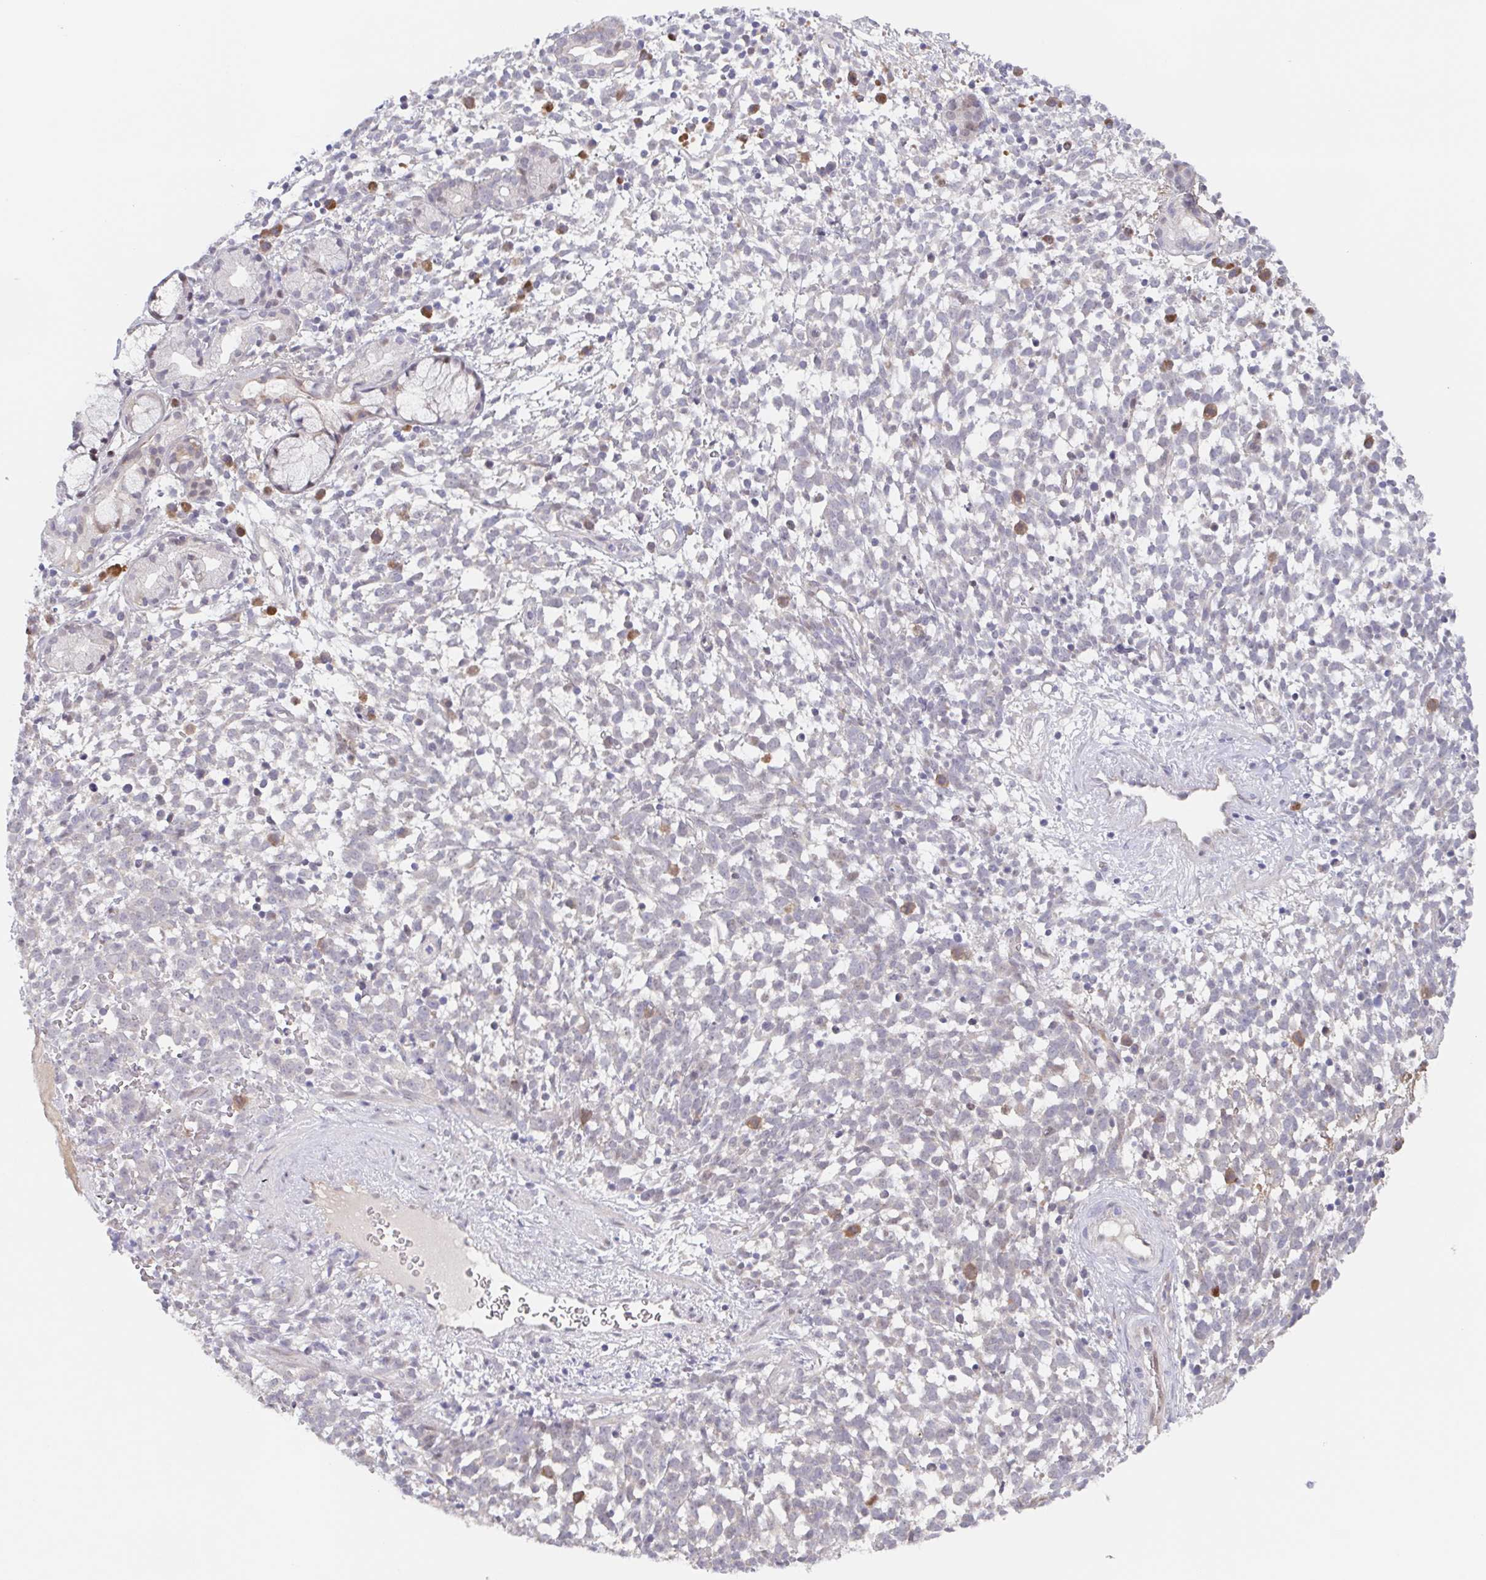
{"staining": {"intensity": "negative", "quantity": "none", "location": "none"}, "tissue": "melanoma", "cell_type": "Tumor cells", "image_type": "cancer", "snomed": [{"axis": "morphology", "description": "Malignant melanoma, NOS"}, {"axis": "topography", "description": "Skin"}], "caption": "A high-resolution image shows immunohistochemistry (IHC) staining of malignant melanoma, which displays no significant staining in tumor cells.", "gene": "POU2F3", "patient": {"sex": "female", "age": 70}}